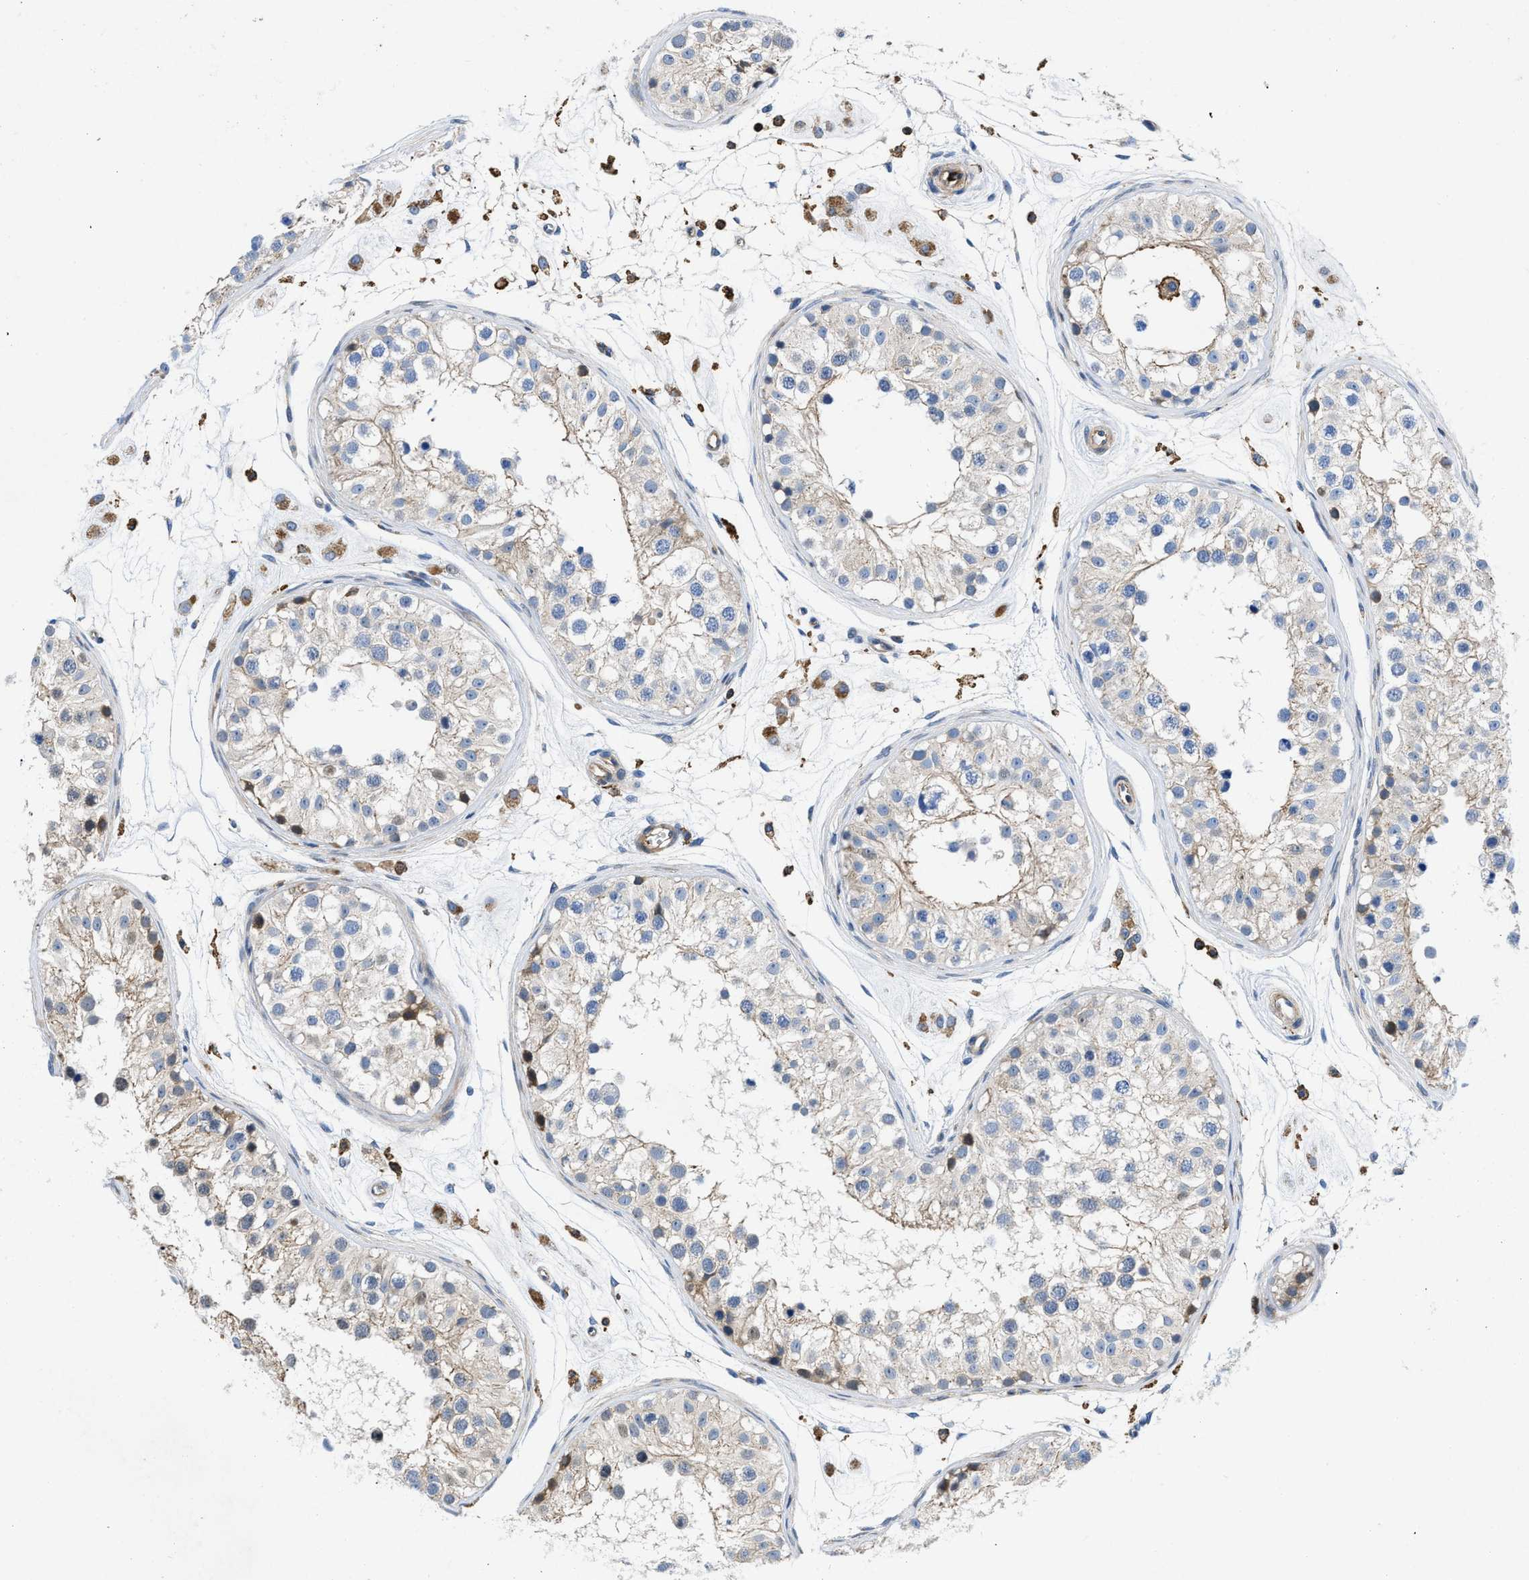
{"staining": {"intensity": "moderate", "quantity": "<25%", "location": "cytoplasmic/membranous,nuclear"}, "tissue": "testis", "cell_type": "Cells in seminiferous ducts", "image_type": "normal", "snomed": [{"axis": "morphology", "description": "Normal tissue, NOS"}, {"axis": "morphology", "description": "Adenocarcinoma, metastatic, NOS"}, {"axis": "topography", "description": "Testis"}], "caption": "Testis stained for a protein (brown) displays moderate cytoplasmic/membranous,nuclear positive expression in about <25% of cells in seminiferous ducts.", "gene": "ATP6V0D1", "patient": {"sex": "male", "age": 26}}